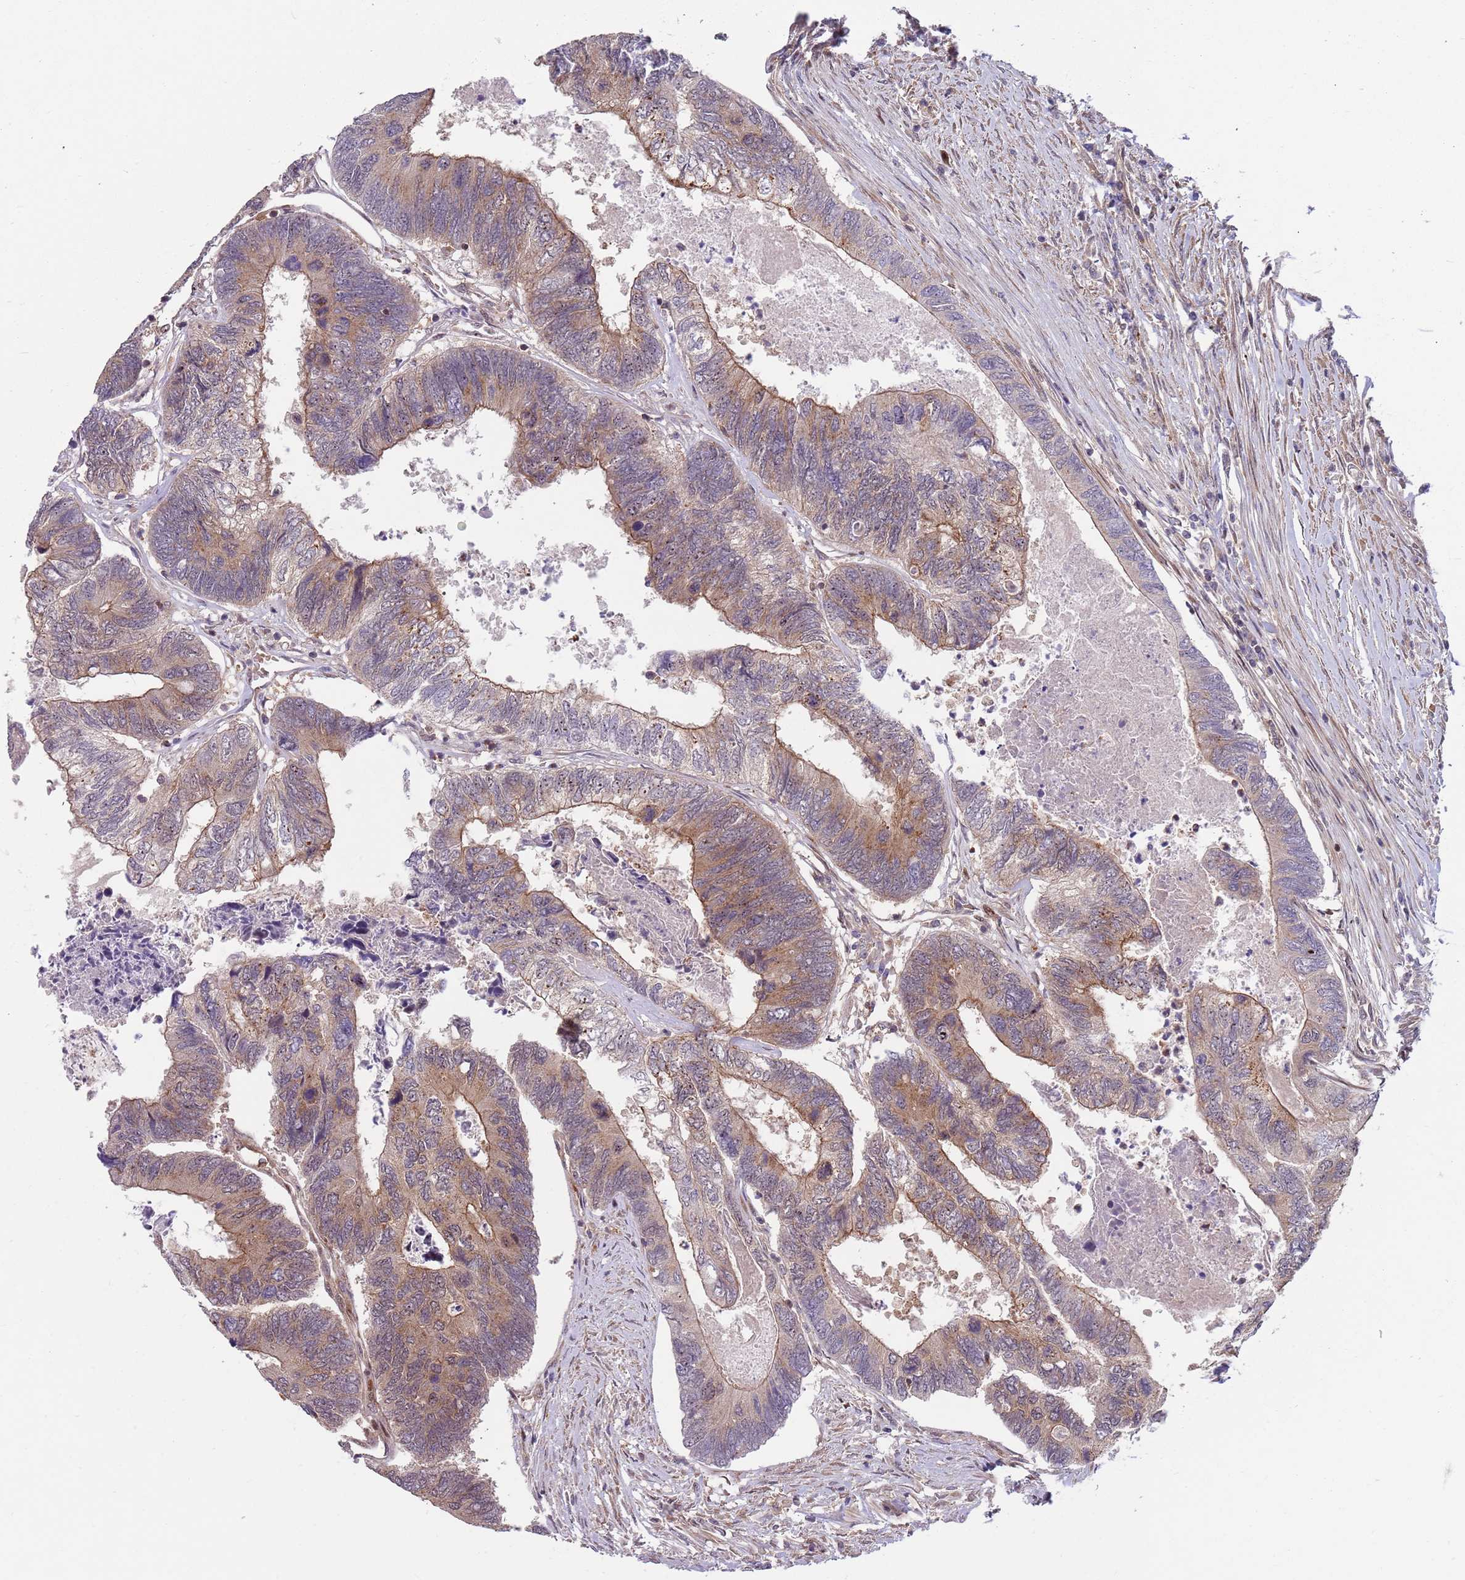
{"staining": {"intensity": "moderate", "quantity": "25%-75%", "location": "cytoplasmic/membranous"}, "tissue": "colorectal cancer", "cell_type": "Tumor cells", "image_type": "cancer", "snomed": [{"axis": "morphology", "description": "Adenocarcinoma, NOS"}, {"axis": "topography", "description": "Colon"}], "caption": "High-magnification brightfield microscopy of colorectal cancer stained with DAB (brown) and counterstained with hematoxylin (blue). tumor cells exhibit moderate cytoplasmic/membranous staining is appreciated in approximately25%-75% of cells.", "gene": "GGA1", "patient": {"sex": "female", "age": 67}}